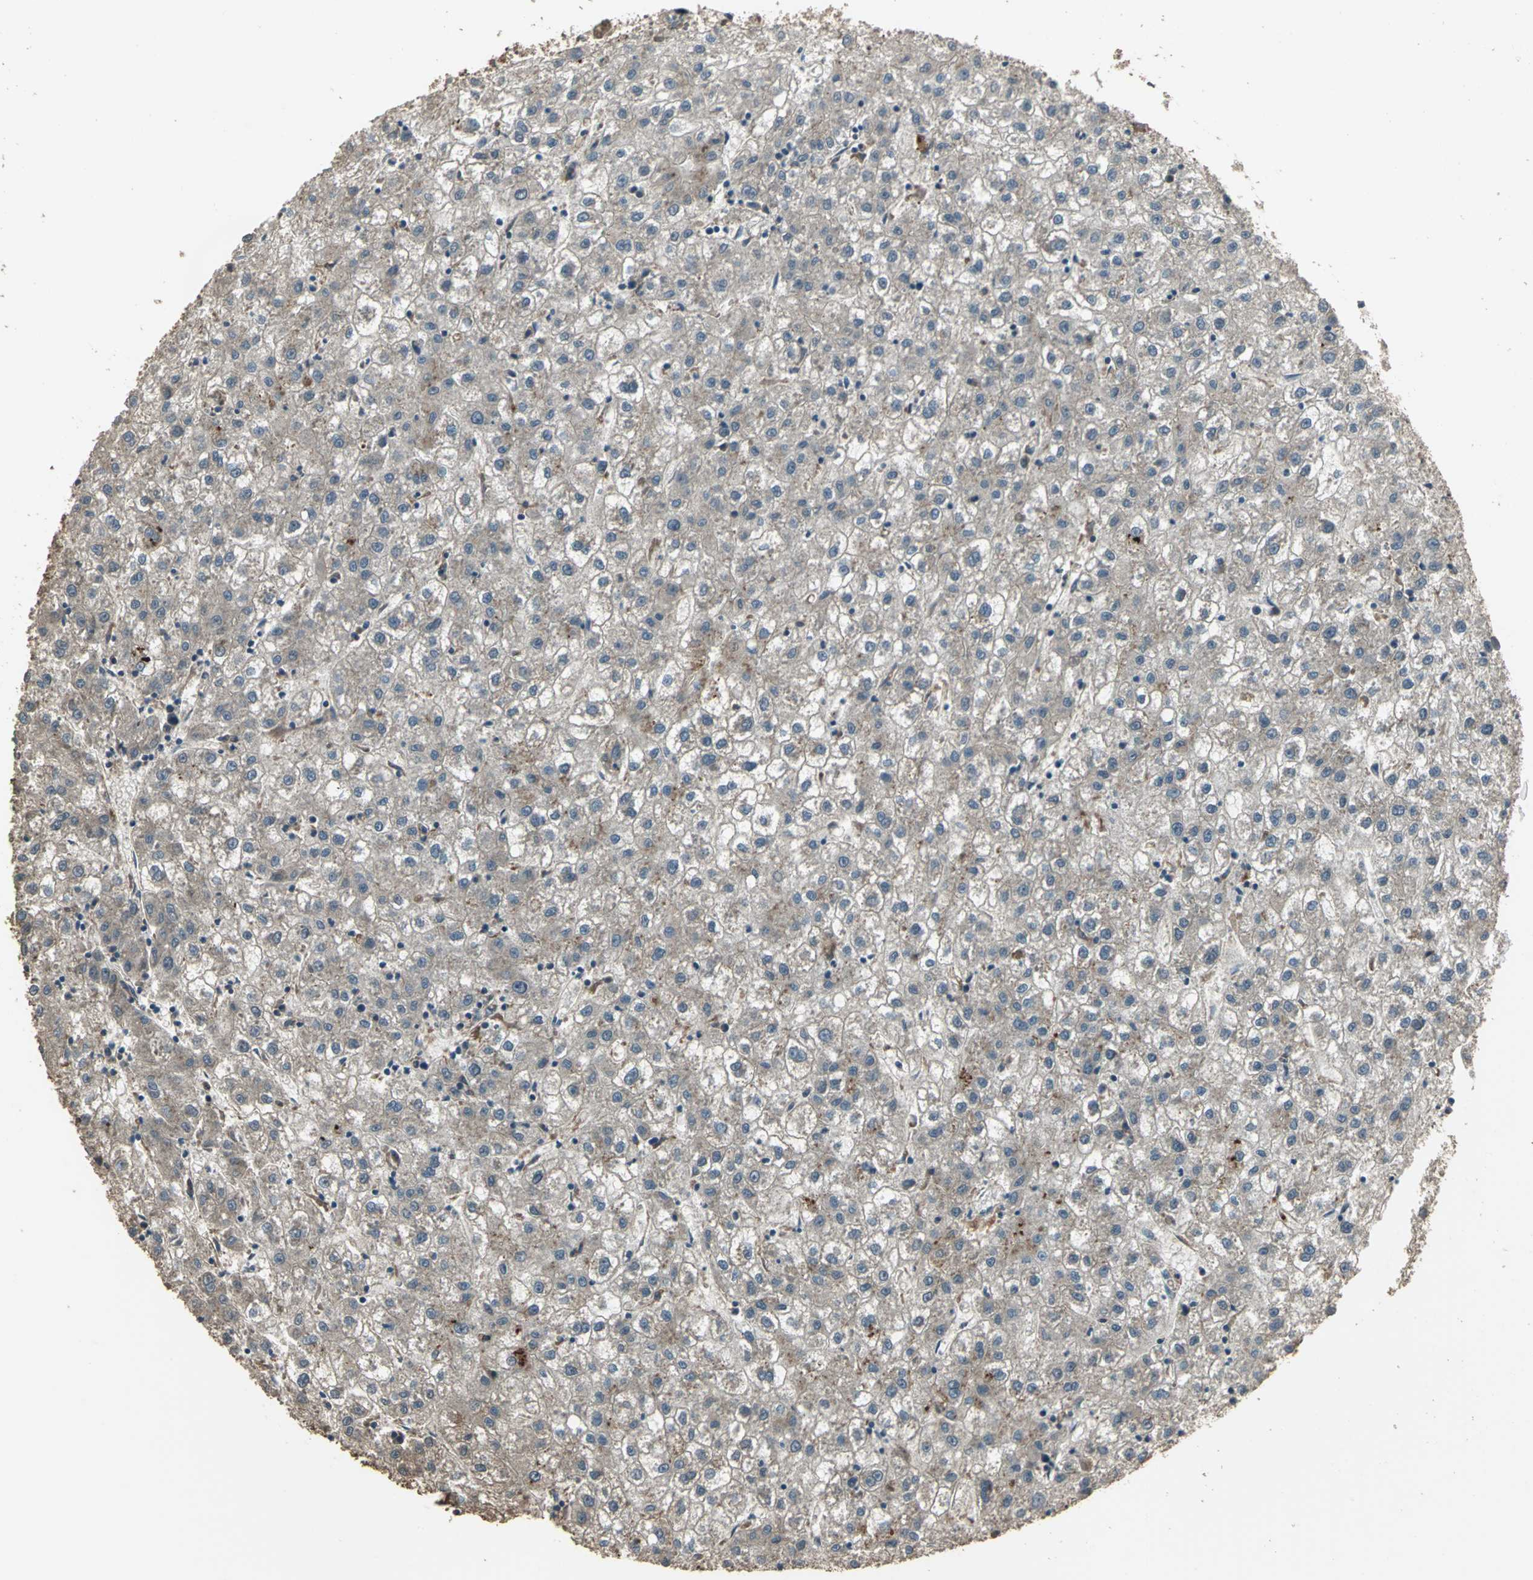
{"staining": {"intensity": "weak", "quantity": "<25%", "location": "cytoplasmic/membranous"}, "tissue": "liver cancer", "cell_type": "Tumor cells", "image_type": "cancer", "snomed": [{"axis": "morphology", "description": "Carcinoma, Hepatocellular, NOS"}, {"axis": "topography", "description": "Liver"}], "caption": "IHC micrograph of liver cancer stained for a protein (brown), which displays no positivity in tumor cells.", "gene": "UCHL5", "patient": {"sex": "male", "age": 72}}